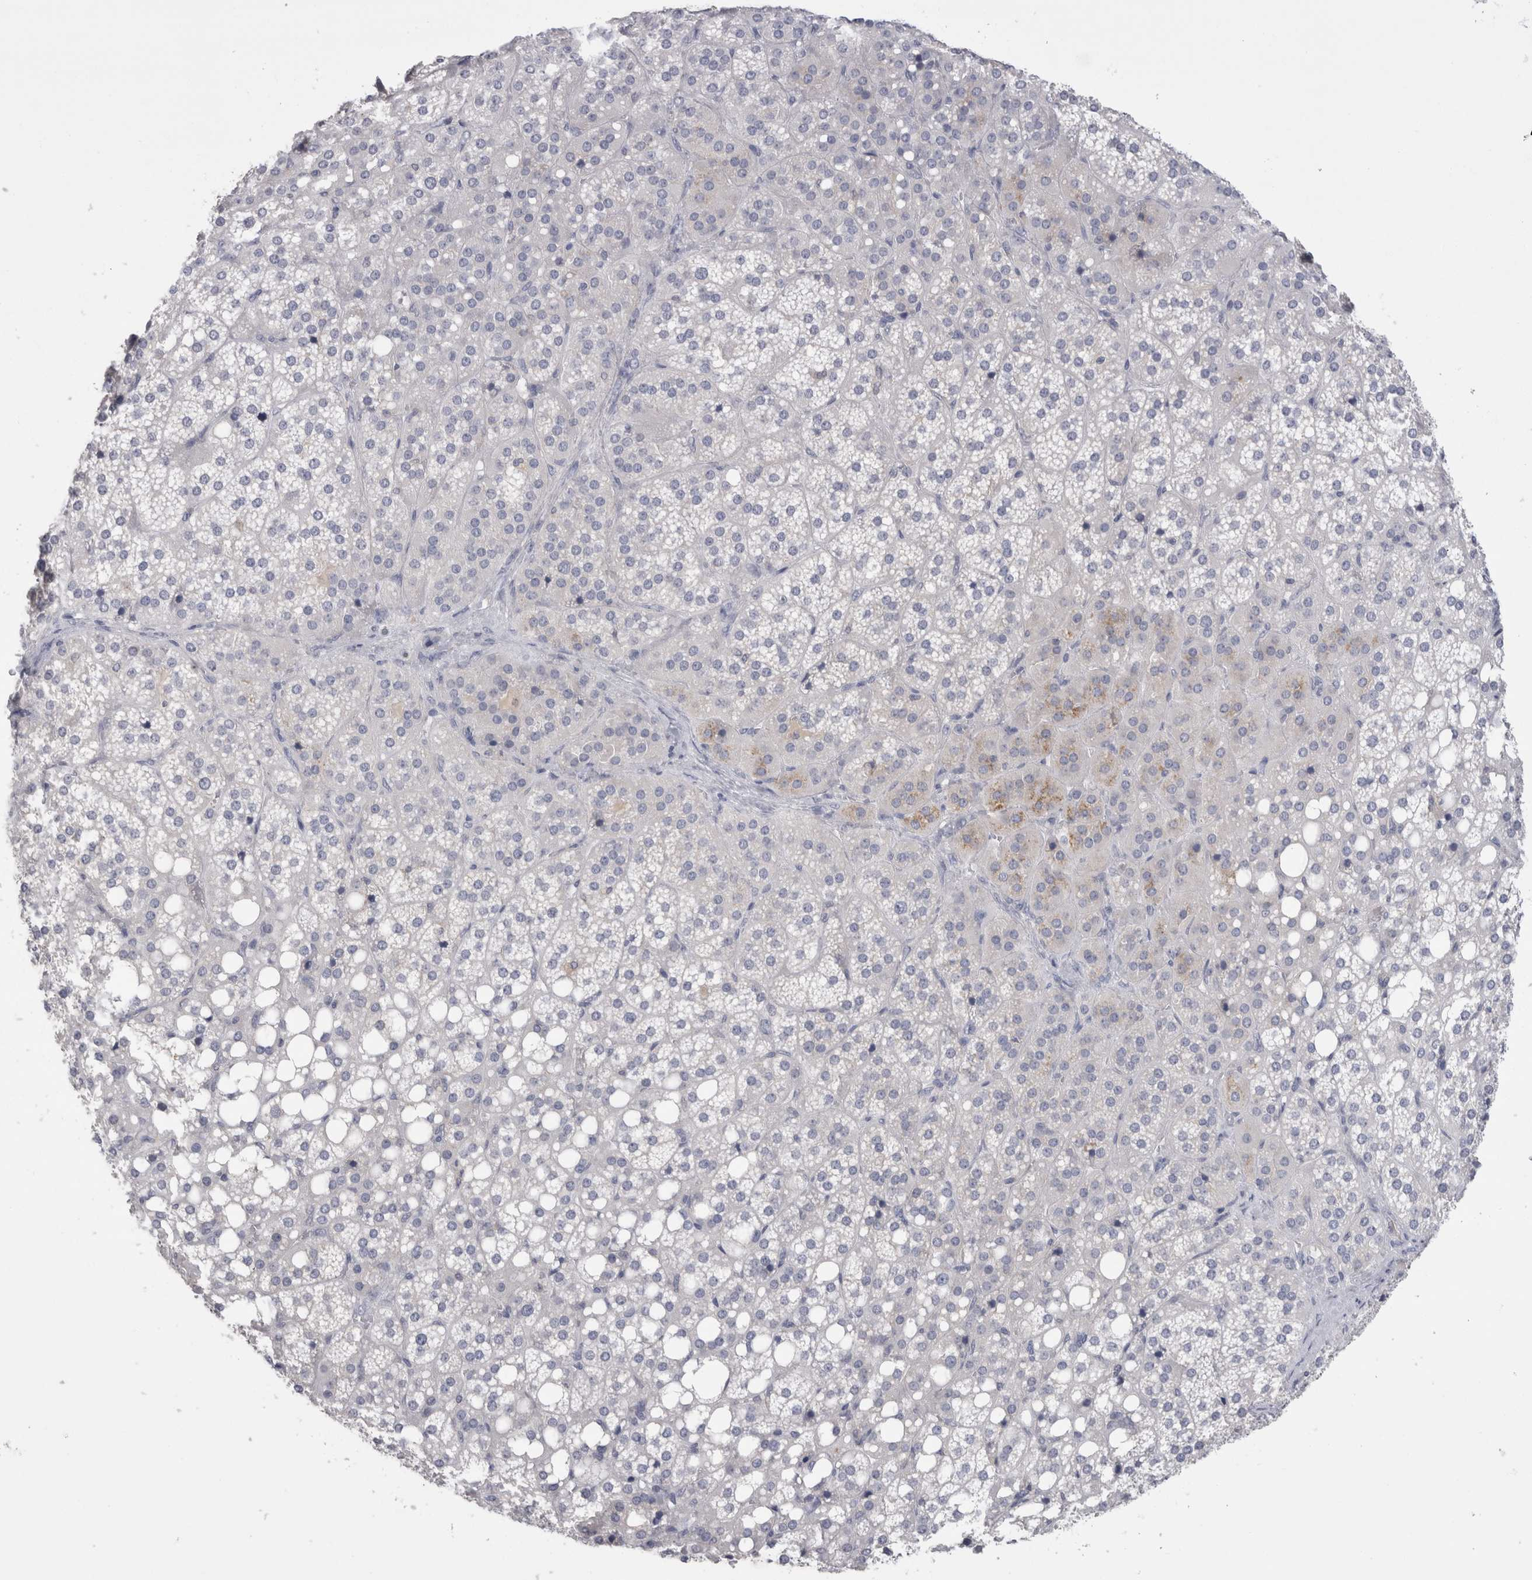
{"staining": {"intensity": "moderate", "quantity": "<25%", "location": "cytoplasmic/membranous"}, "tissue": "adrenal gland", "cell_type": "Glandular cells", "image_type": "normal", "snomed": [{"axis": "morphology", "description": "Normal tissue, NOS"}, {"axis": "topography", "description": "Adrenal gland"}], "caption": "A brown stain shows moderate cytoplasmic/membranous positivity of a protein in glandular cells of normal human adrenal gland. The protein of interest is shown in brown color, while the nuclei are stained blue.", "gene": "REG1A", "patient": {"sex": "female", "age": 59}}